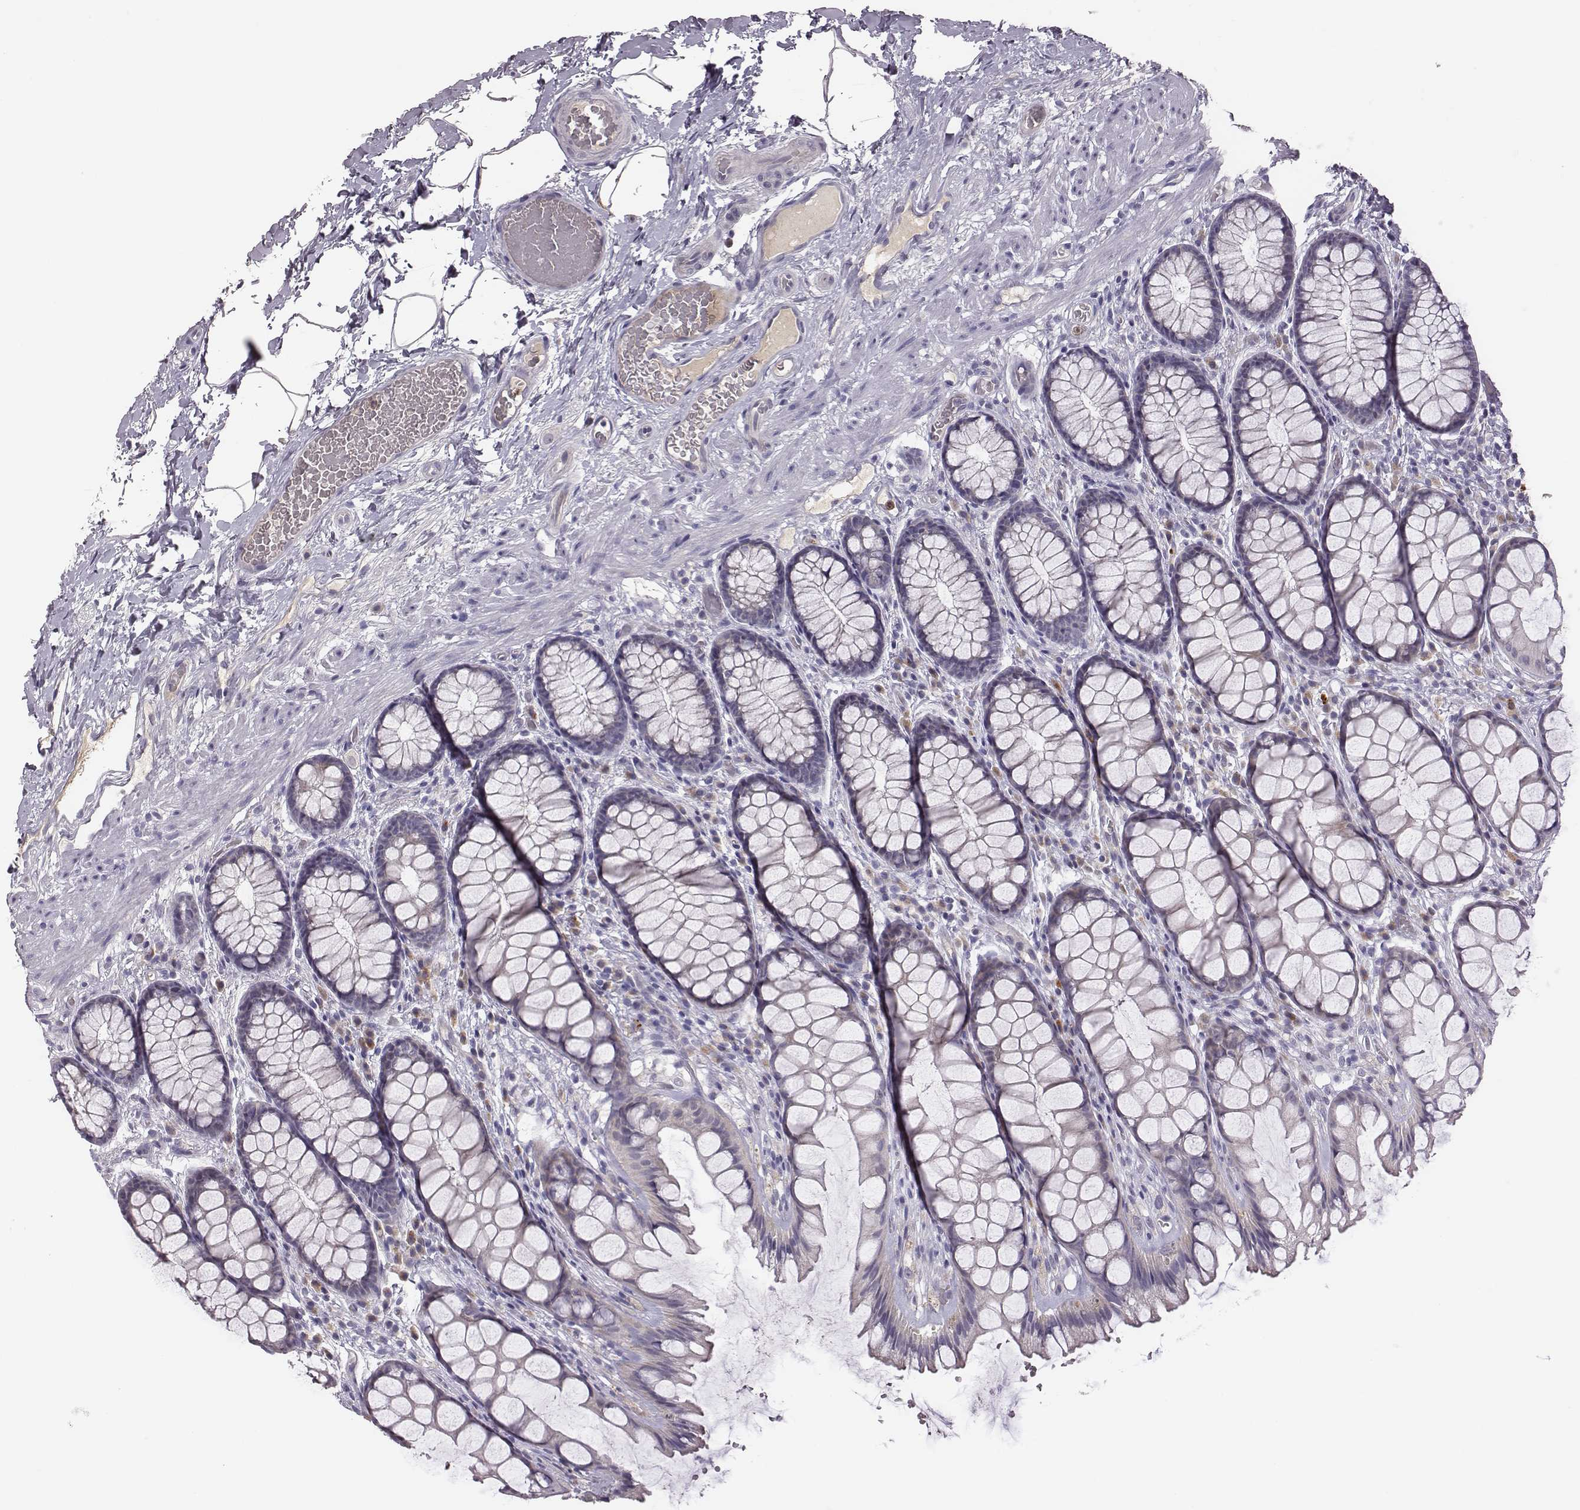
{"staining": {"intensity": "negative", "quantity": "none", "location": "none"}, "tissue": "rectum", "cell_type": "Glandular cells", "image_type": "normal", "snomed": [{"axis": "morphology", "description": "Normal tissue, NOS"}, {"axis": "topography", "description": "Rectum"}], "caption": "Immunohistochemistry (IHC) photomicrograph of normal rectum stained for a protein (brown), which displays no expression in glandular cells.", "gene": "KMO", "patient": {"sex": "female", "age": 62}}